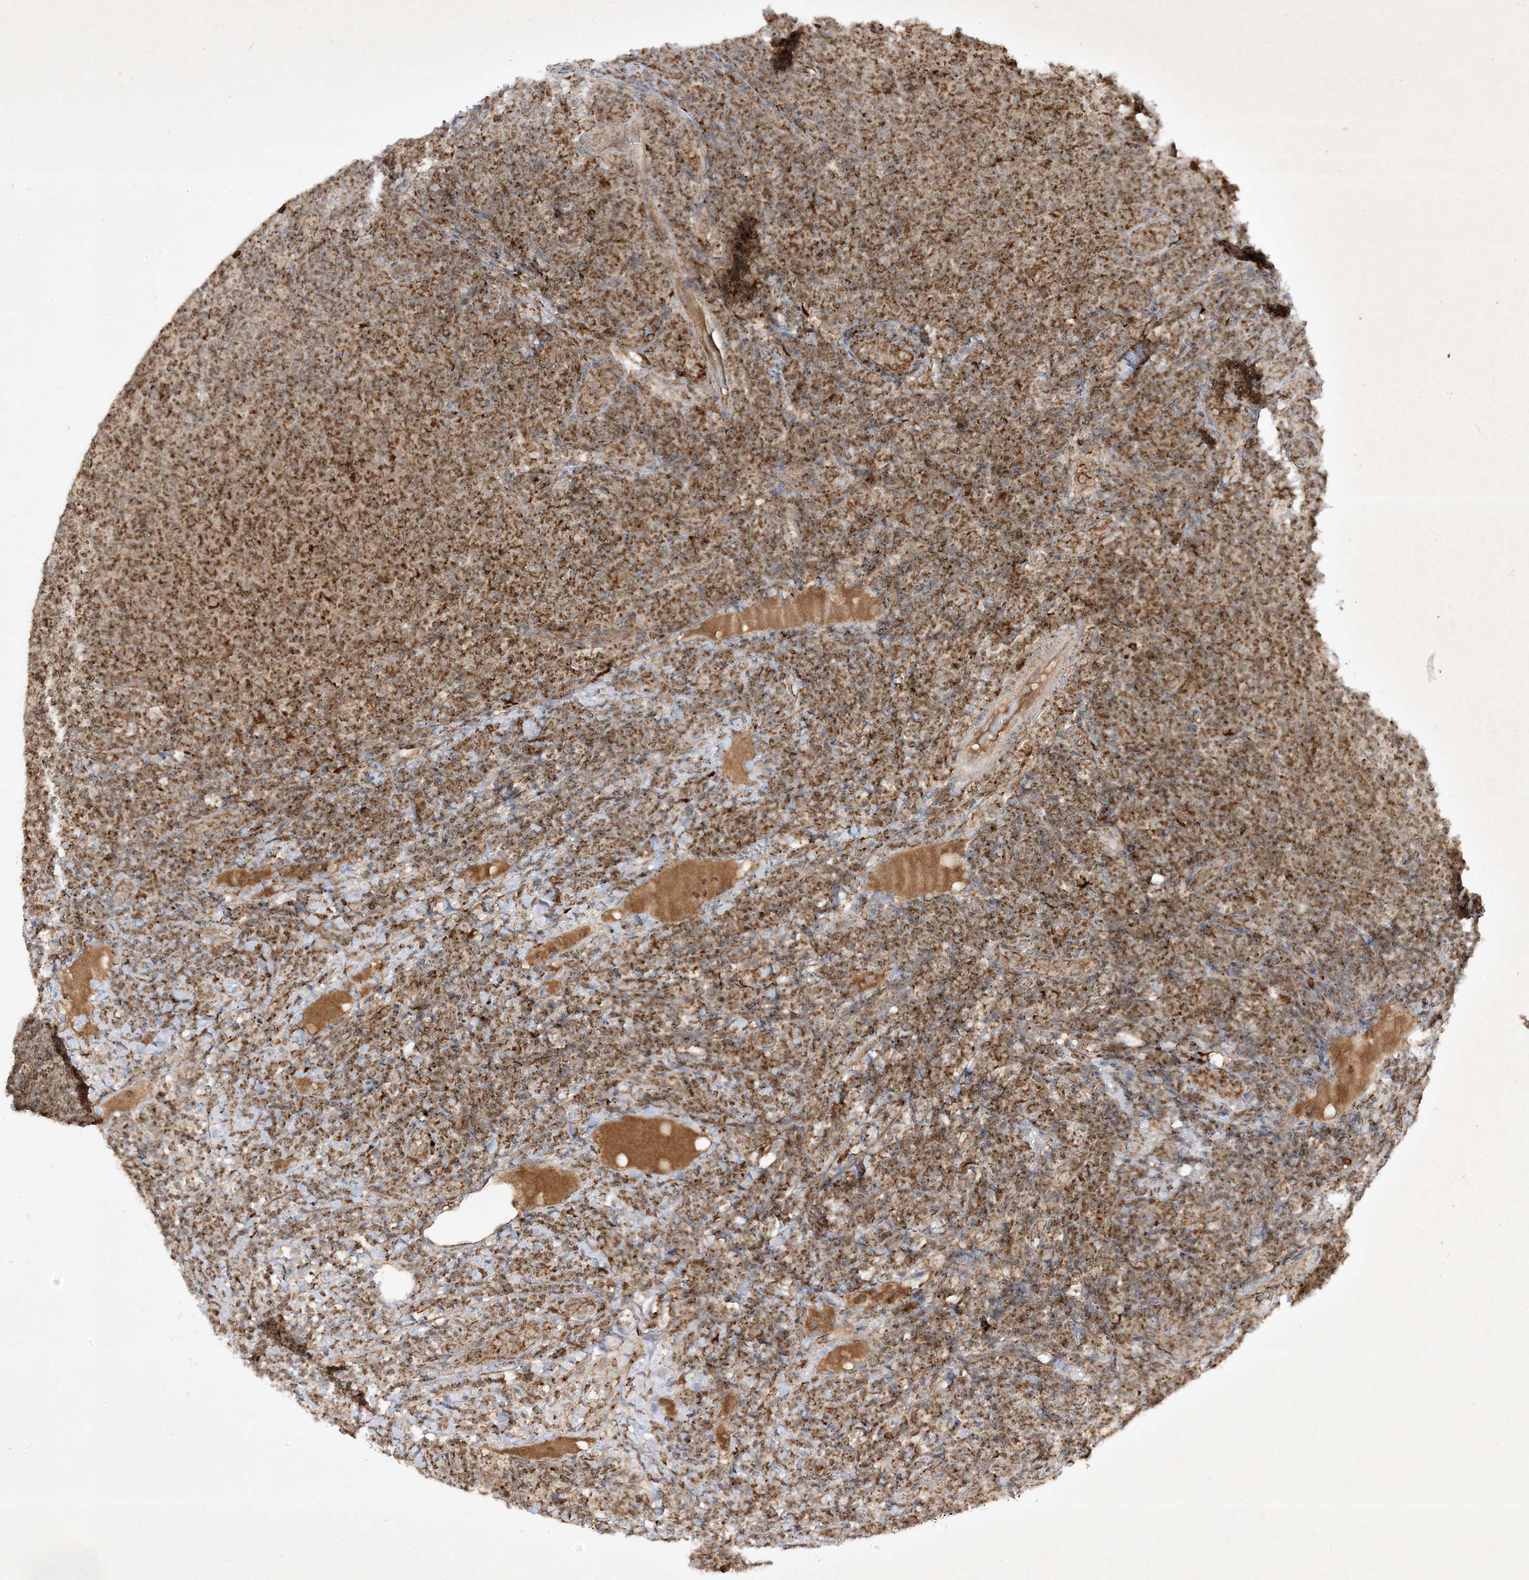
{"staining": {"intensity": "strong", "quantity": ">75%", "location": "cytoplasmic/membranous"}, "tissue": "lymphoma", "cell_type": "Tumor cells", "image_type": "cancer", "snomed": [{"axis": "morphology", "description": "Malignant lymphoma, non-Hodgkin's type, Low grade"}, {"axis": "topography", "description": "Lymph node"}], "caption": "Lymphoma stained with immunohistochemistry exhibits strong cytoplasmic/membranous expression in about >75% of tumor cells.", "gene": "NDUFAF3", "patient": {"sex": "male", "age": 66}}